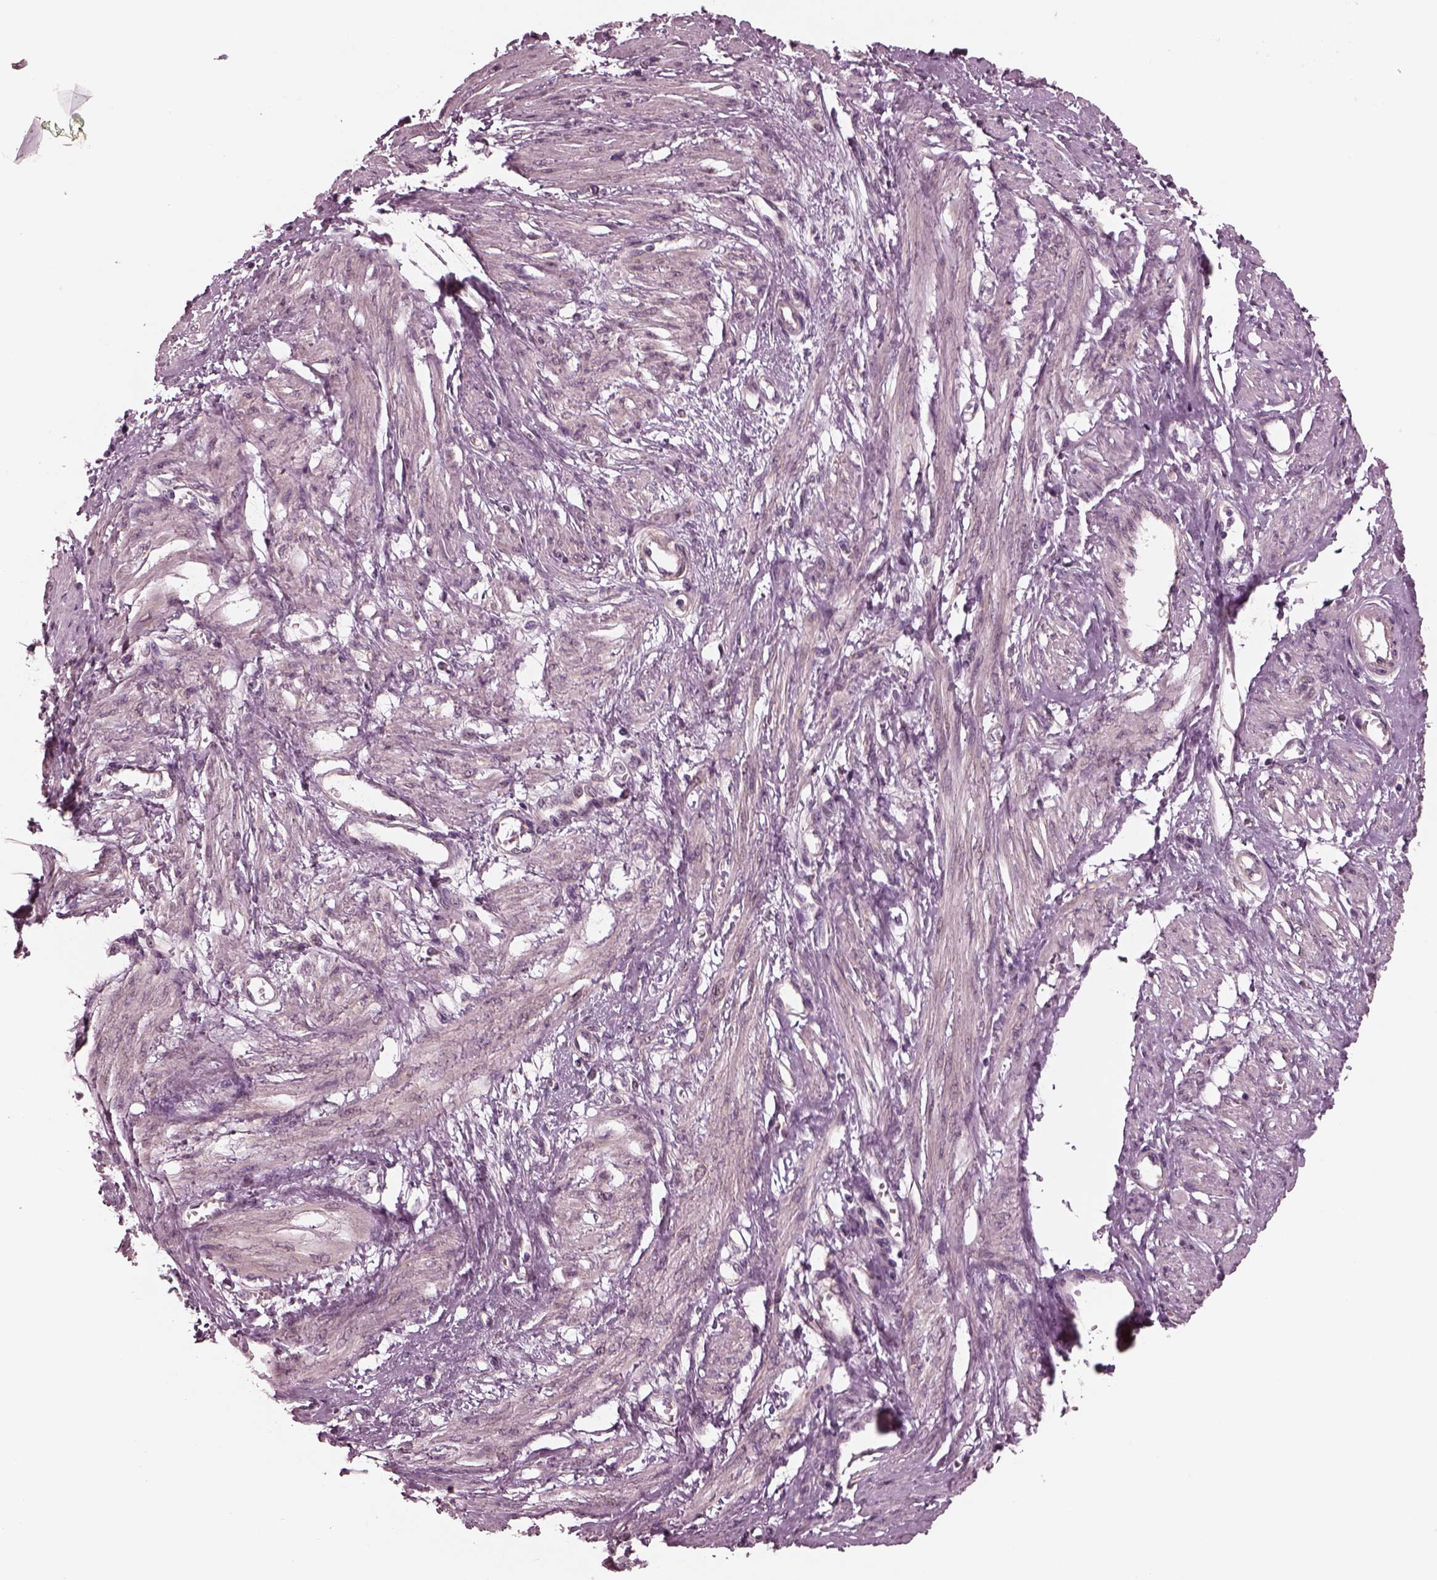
{"staining": {"intensity": "weak", "quantity": ">75%", "location": "cytoplasmic/membranous"}, "tissue": "smooth muscle", "cell_type": "Smooth muscle cells", "image_type": "normal", "snomed": [{"axis": "morphology", "description": "Normal tissue, NOS"}, {"axis": "topography", "description": "Smooth muscle"}, {"axis": "topography", "description": "Uterus"}], "caption": "This photomicrograph reveals immunohistochemistry (IHC) staining of unremarkable smooth muscle, with low weak cytoplasmic/membranous expression in approximately >75% of smooth muscle cells.", "gene": "TUBG1", "patient": {"sex": "female", "age": 39}}